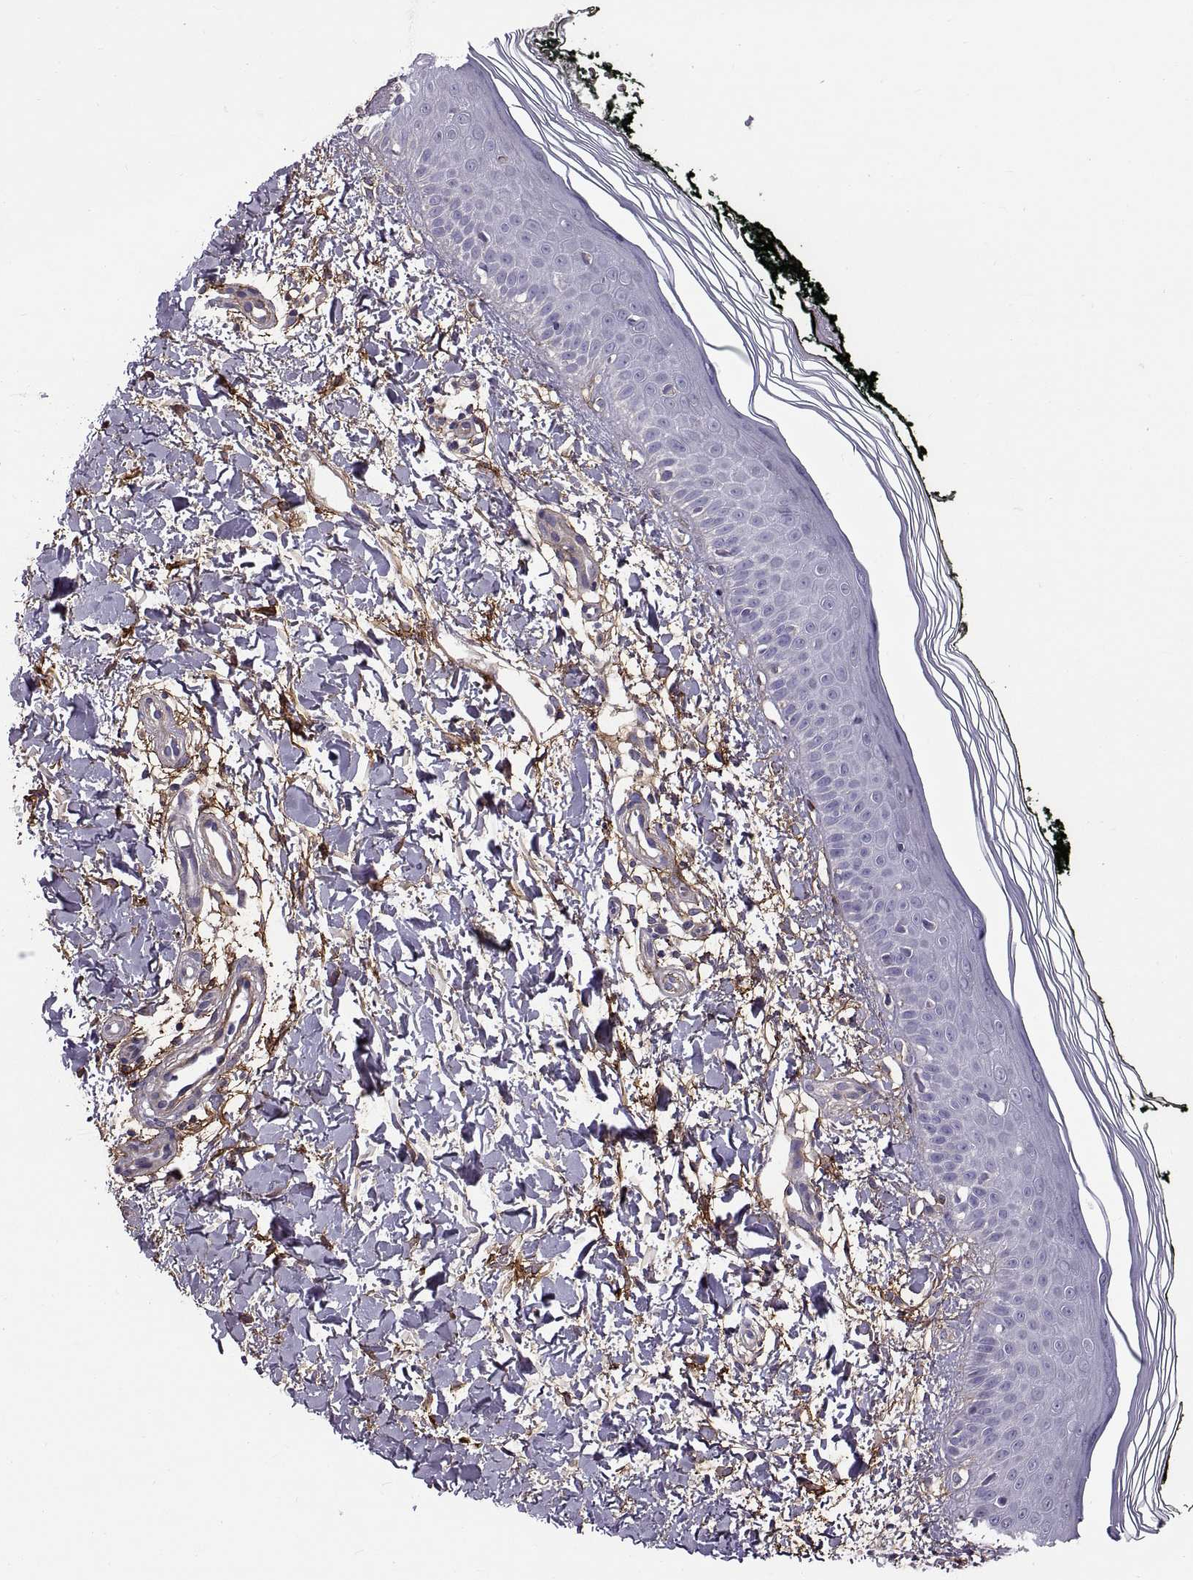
{"staining": {"intensity": "negative", "quantity": "none", "location": "none"}, "tissue": "skin", "cell_type": "Fibroblasts", "image_type": "normal", "snomed": [{"axis": "morphology", "description": "Normal tissue, NOS"}, {"axis": "topography", "description": "Skin"}], "caption": "Immunohistochemistry (IHC) photomicrograph of normal skin: skin stained with DAB (3,3'-diaminobenzidine) demonstrates no significant protein staining in fibroblasts. (IHC, brightfield microscopy, high magnification).", "gene": "EMILIN2", "patient": {"sex": "female", "age": 62}}